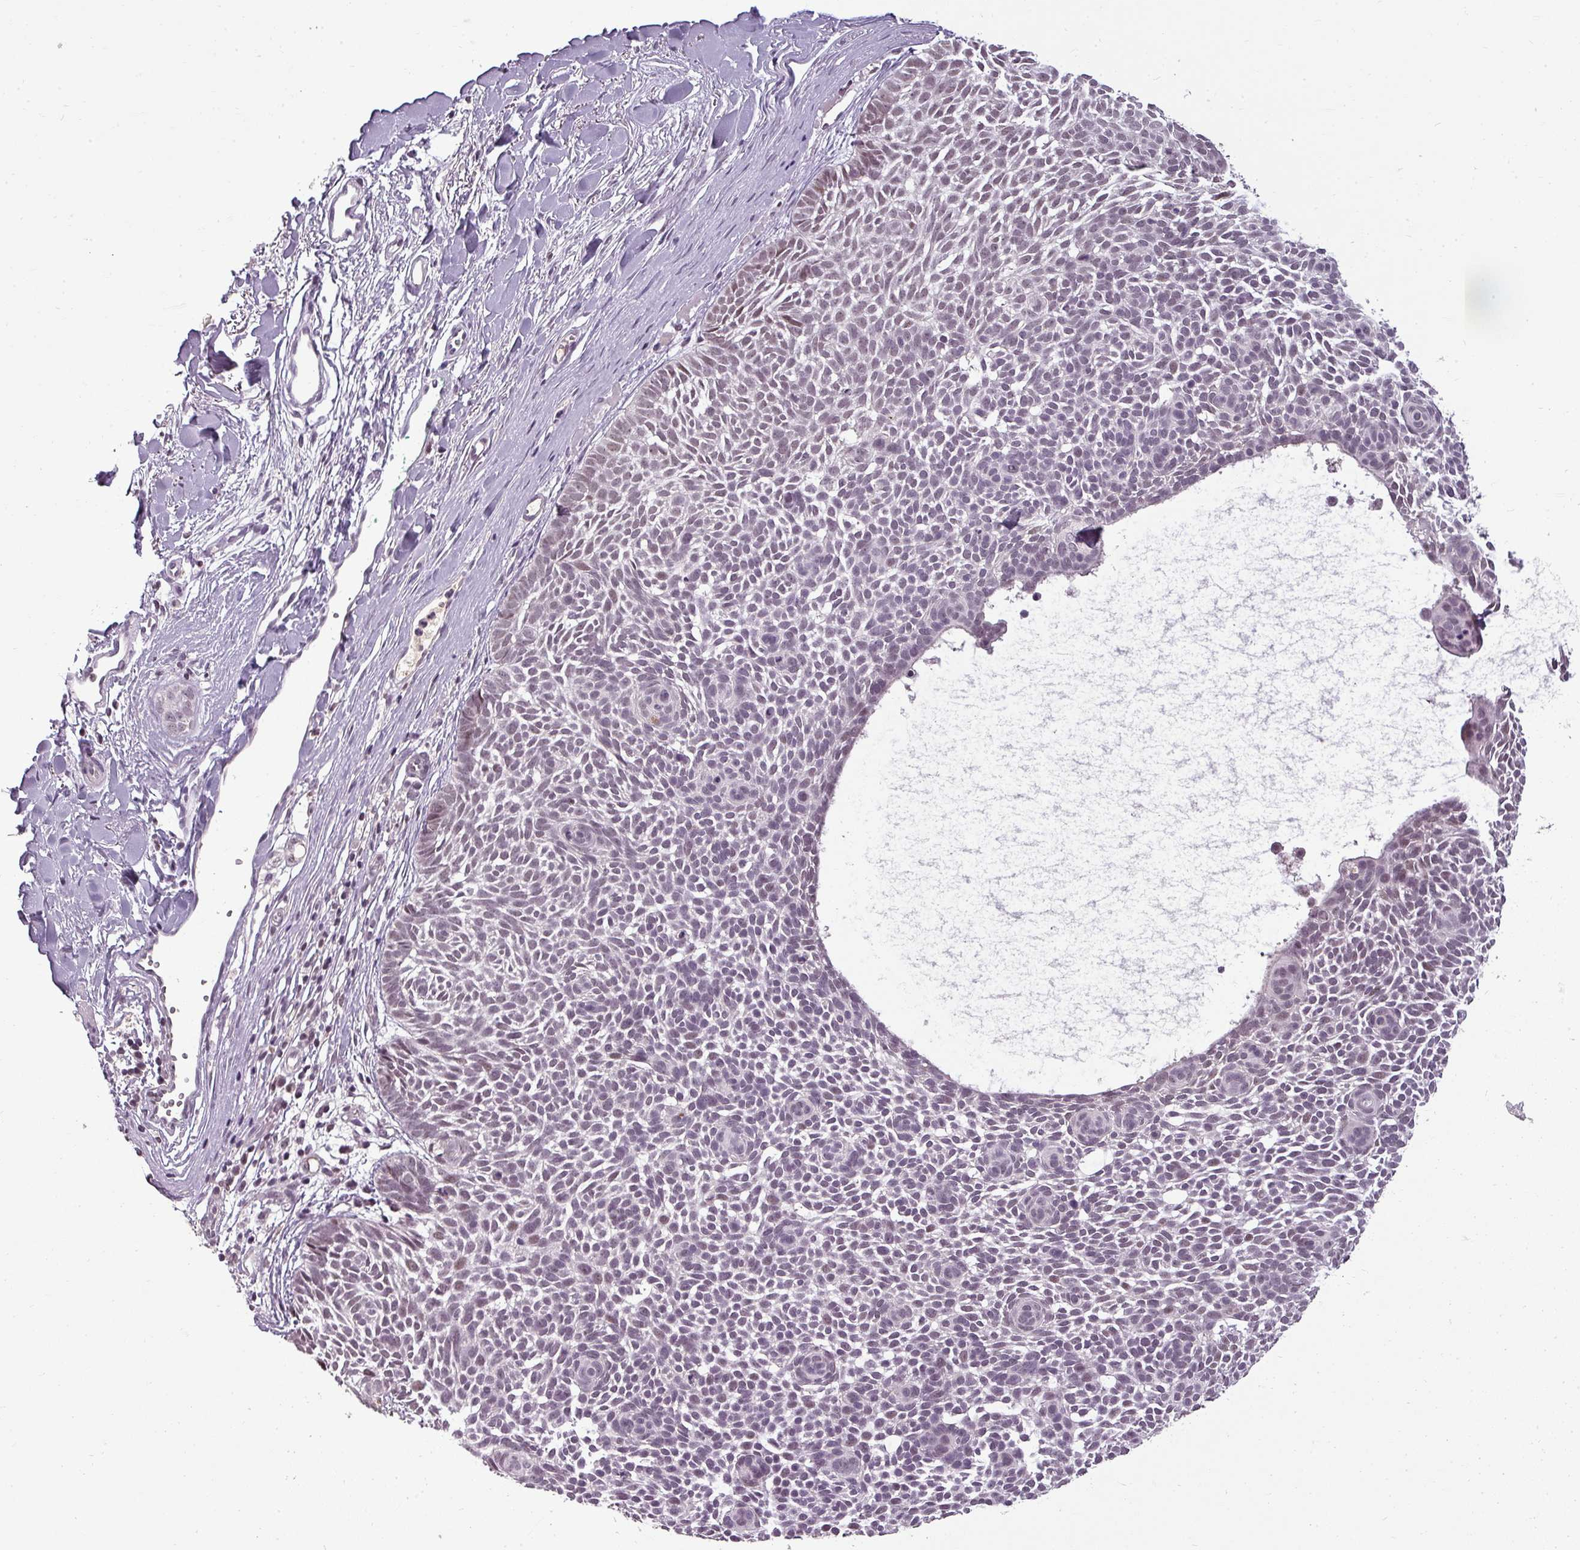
{"staining": {"intensity": "moderate", "quantity": "<25%", "location": "nuclear"}, "tissue": "skin cancer", "cell_type": "Tumor cells", "image_type": "cancer", "snomed": [{"axis": "morphology", "description": "Basal cell carcinoma"}, {"axis": "topography", "description": "Skin"}], "caption": "Skin cancer stained for a protein reveals moderate nuclear positivity in tumor cells.", "gene": "BCAS3", "patient": {"sex": "male", "age": 61}}